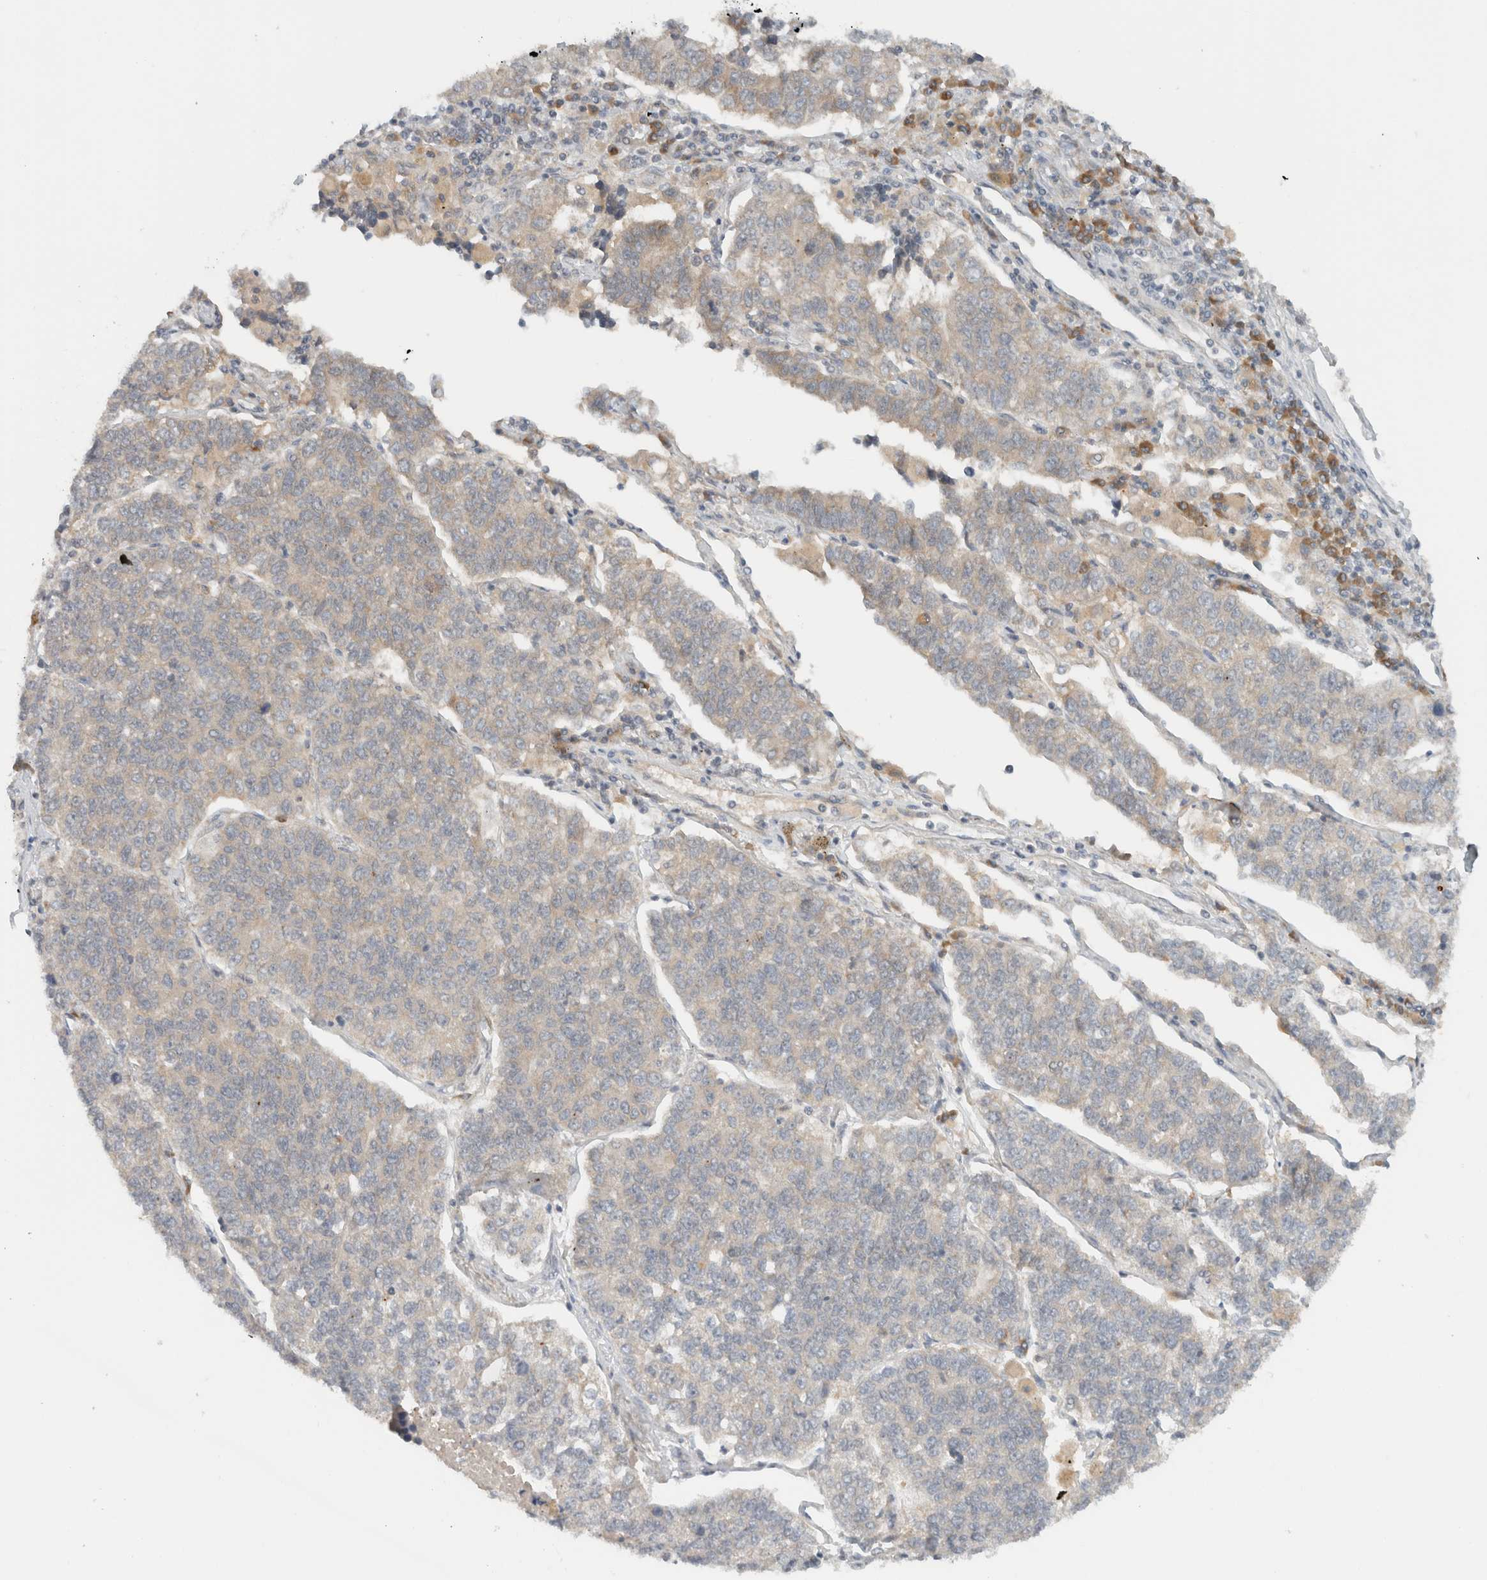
{"staining": {"intensity": "weak", "quantity": ">75%", "location": "cytoplasmic/membranous"}, "tissue": "lung cancer", "cell_type": "Tumor cells", "image_type": "cancer", "snomed": [{"axis": "morphology", "description": "Adenocarcinoma, NOS"}, {"axis": "topography", "description": "Lung"}], "caption": "A brown stain highlights weak cytoplasmic/membranous staining of a protein in human adenocarcinoma (lung) tumor cells.", "gene": "ARFGEF2", "patient": {"sex": "male", "age": 49}}